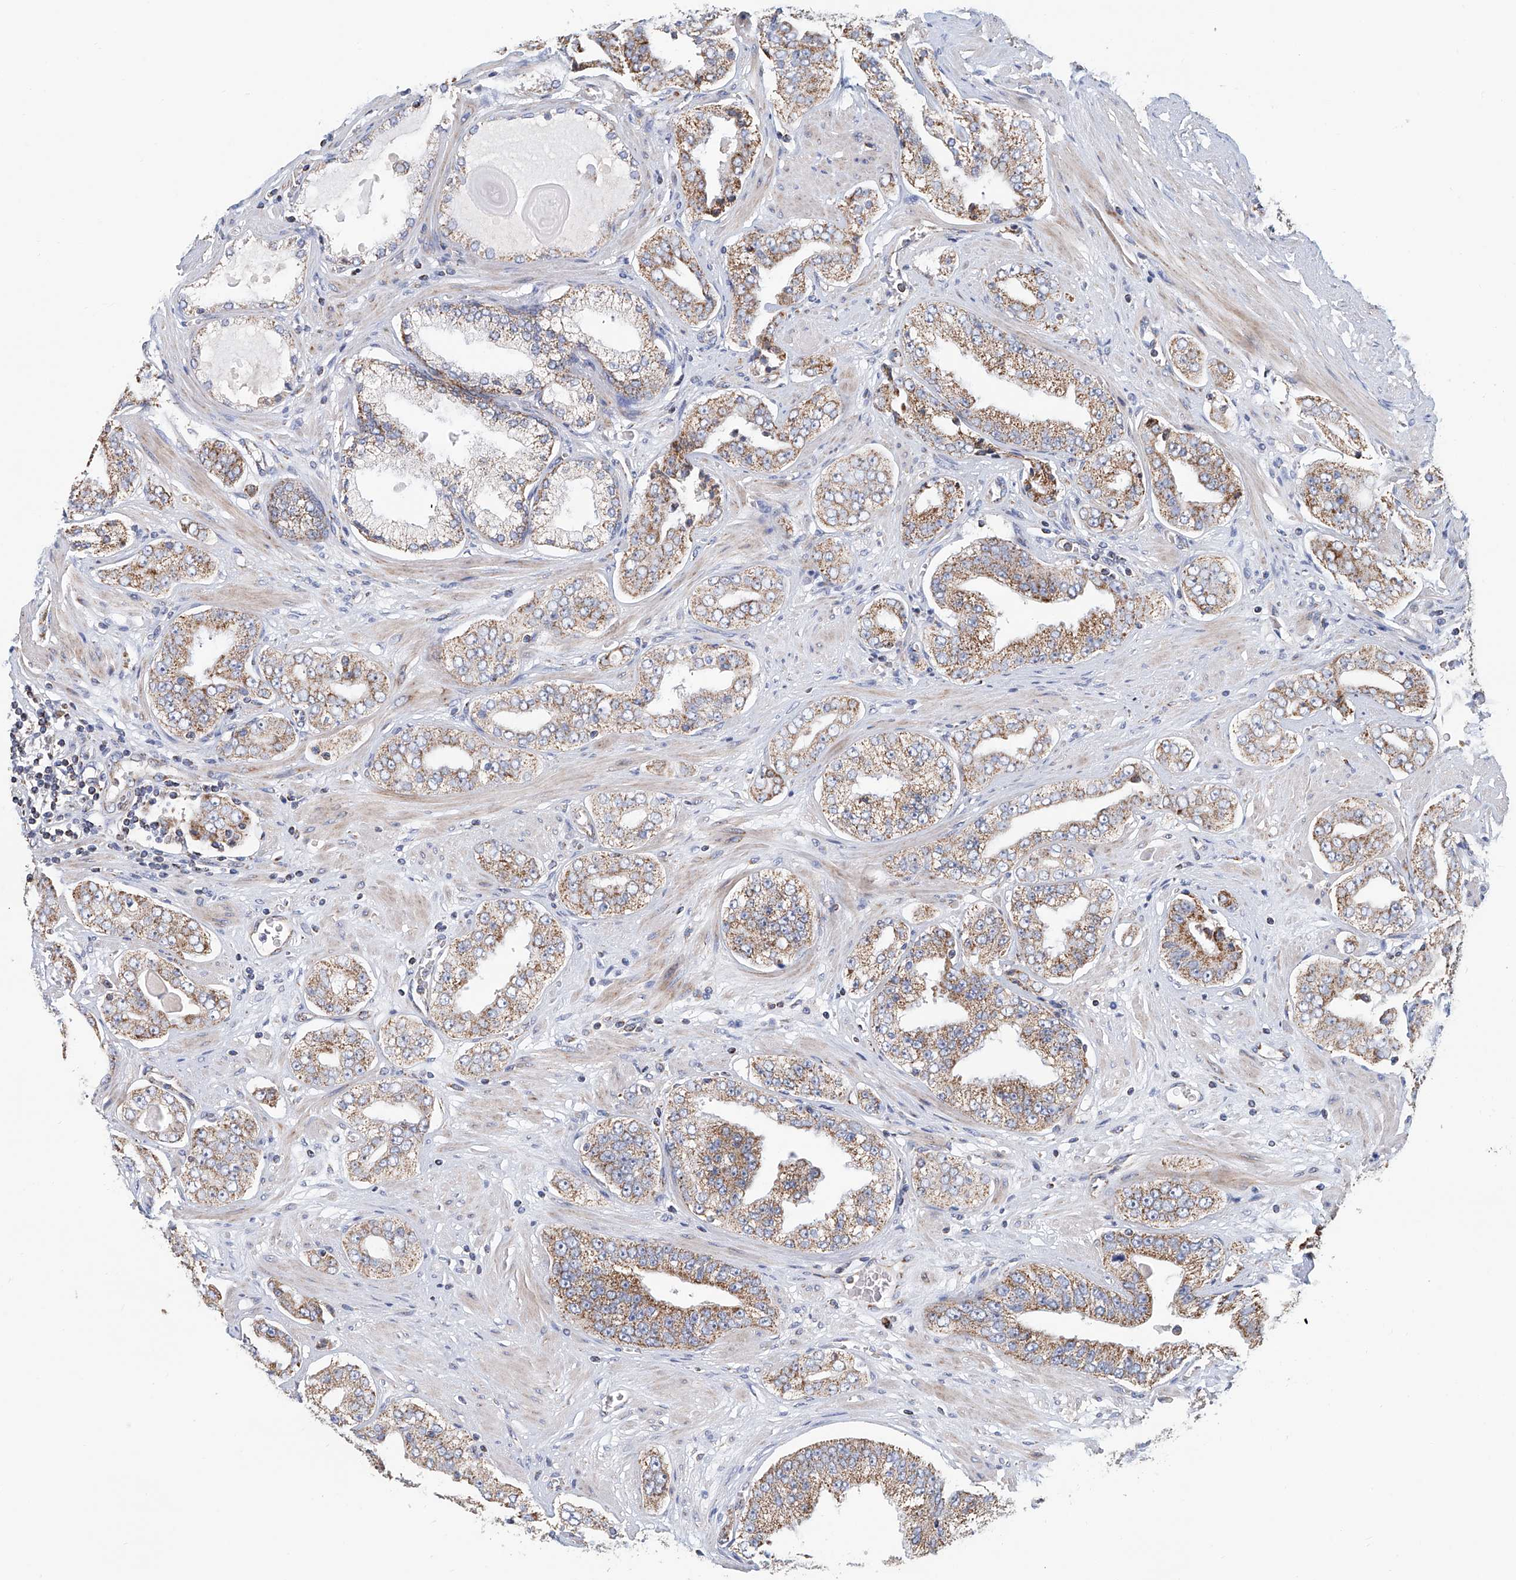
{"staining": {"intensity": "moderate", "quantity": ">75%", "location": "cytoplasmic/membranous"}, "tissue": "prostate cancer", "cell_type": "Tumor cells", "image_type": "cancer", "snomed": [{"axis": "morphology", "description": "Adenocarcinoma, High grade"}, {"axis": "topography", "description": "Prostate"}], "caption": "Human prostate cancer (adenocarcinoma (high-grade)) stained with a protein marker shows moderate staining in tumor cells.", "gene": "MCL1", "patient": {"sex": "male", "age": 71}}